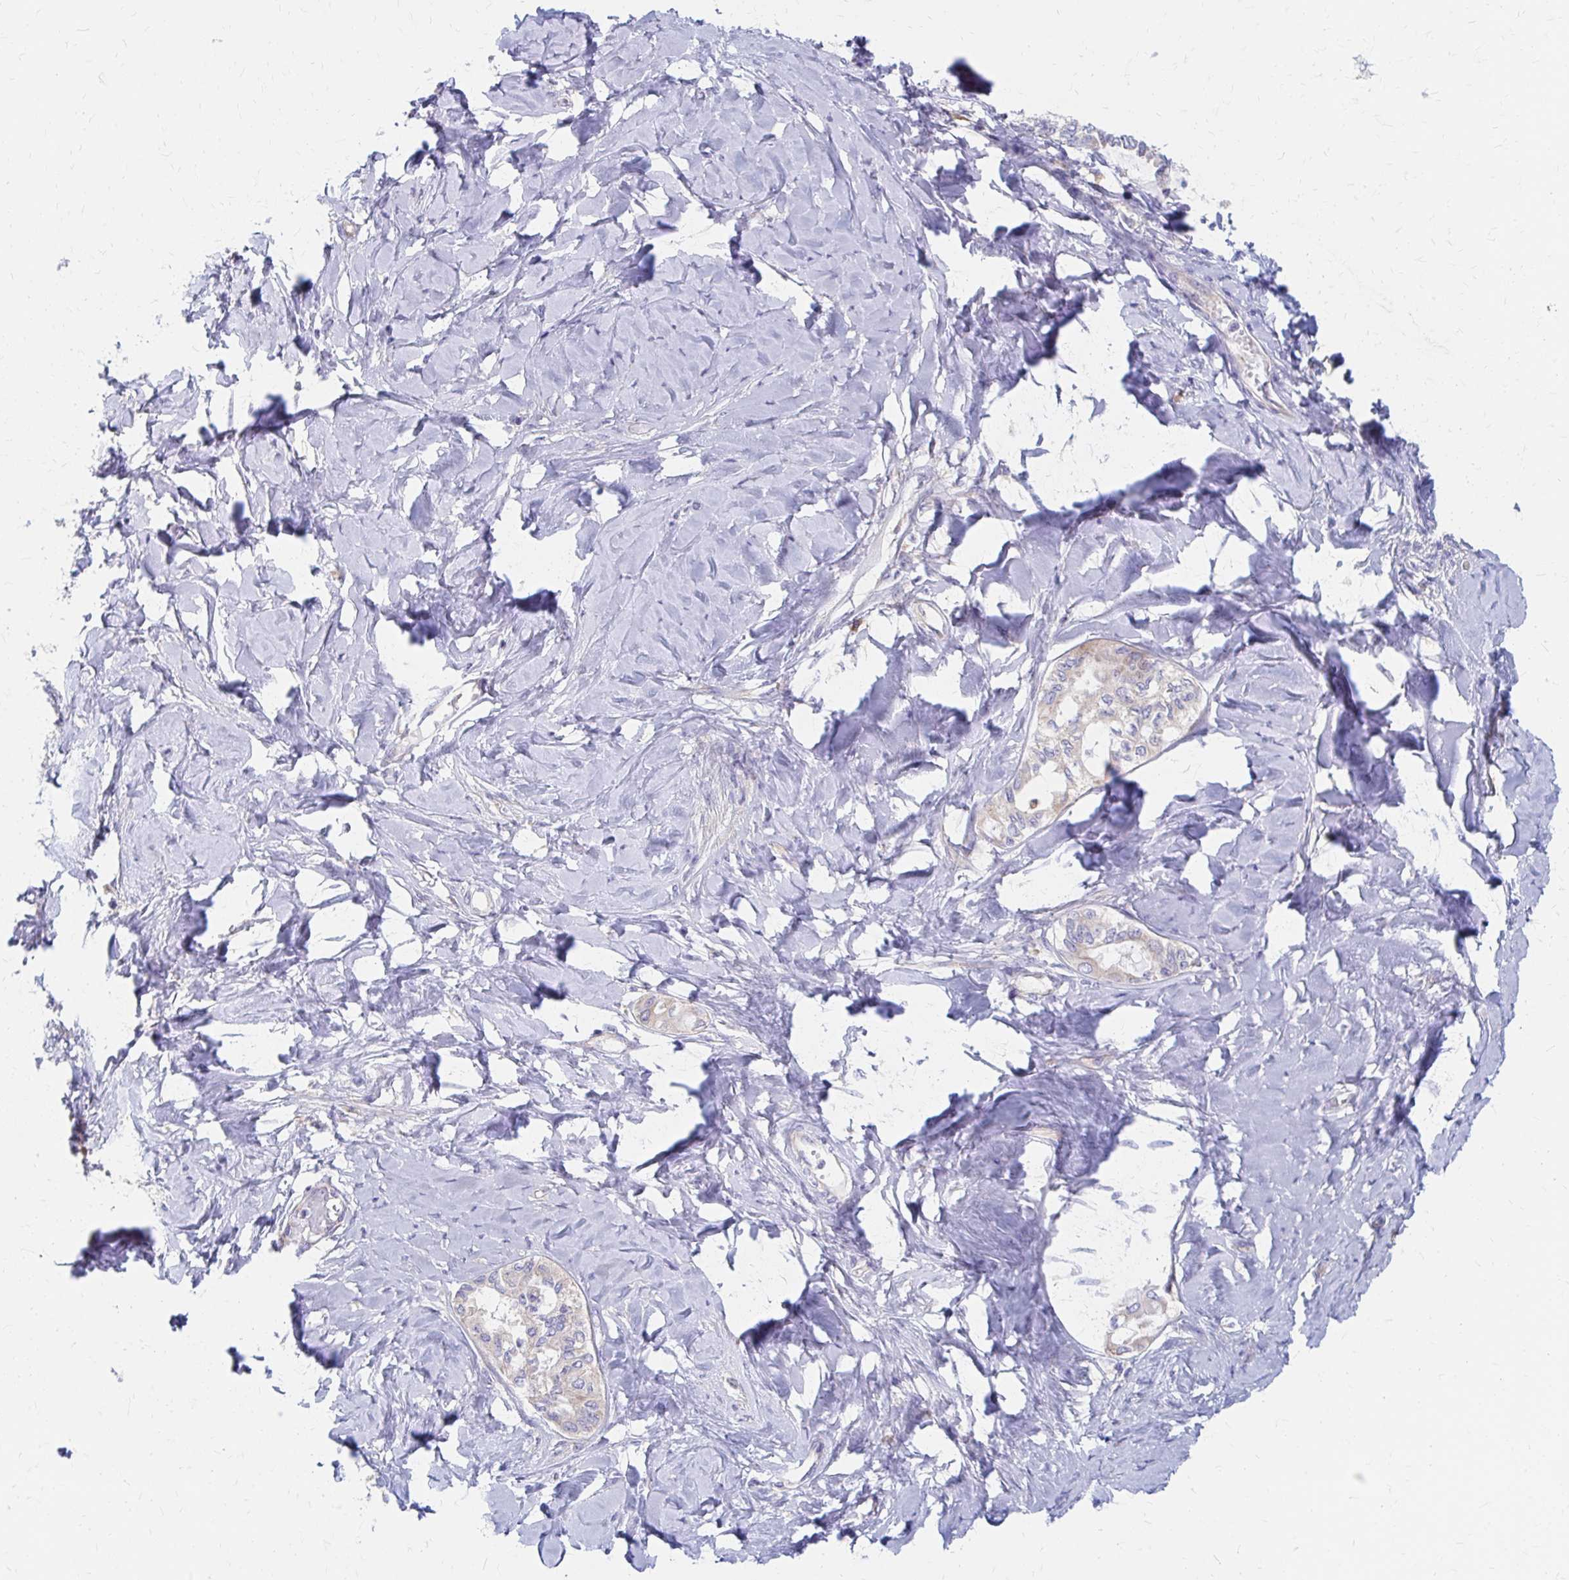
{"staining": {"intensity": "negative", "quantity": "none", "location": "none"}, "tissue": "ovarian cancer", "cell_type": "Tumor cells", "image_type": "cancer", "snomed": [{"axis": "morphology", "description": "Carcinoma, endometroid"}, {"axis": "topography", "description": "Ovary"}], "caption": "DAB (3,3'-diaminobenzidine) immunohistochemical staining of human ovarian cancer (endometroid carcinoma) shows no significant expression in tumor cells. (DAB immunohistochemistry visualized using brightfield microscopy, high magnification).", "gene": "RPL27A", "patient": {"sex": "female", "age": 70}}